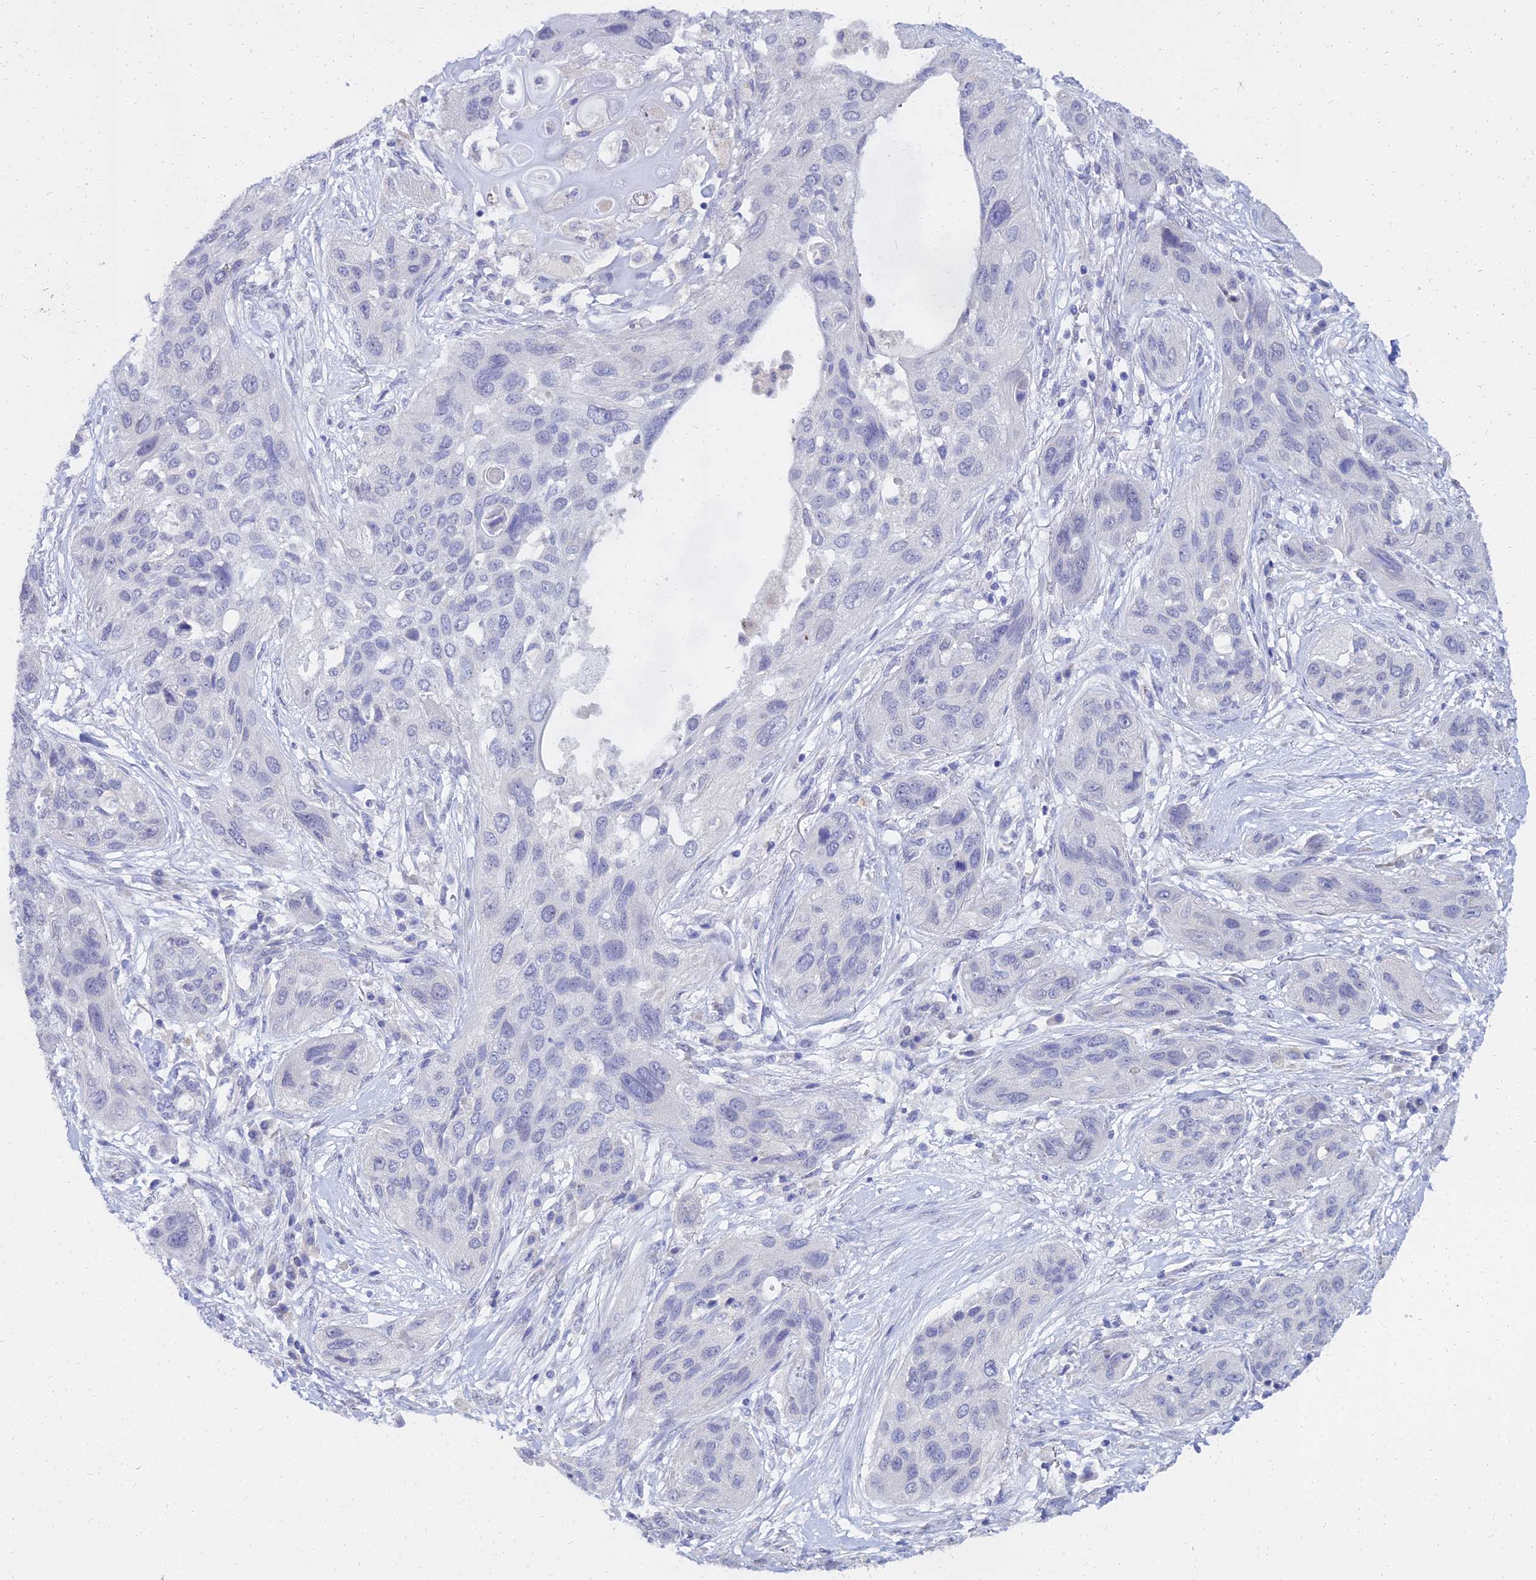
{"staining": {"intensity": "negative", "quantity": "none", "location": "none"}, "tissue": "lung cancer", "cell_type": "Tumor cells", "image_type": "cancer", "snomed": [{"axis": "morphology", "description": "Squamous cell carcinoma, NOS"}, {"axis": "topography", "description": "Lung"}], "caption": "Immunohistochemical staining of human squamous cell carcinoma (lung) demonstrates no significant expression in tumor cells.", "gene": "NPY", "patient": {"sex": "female", "age": 70}}